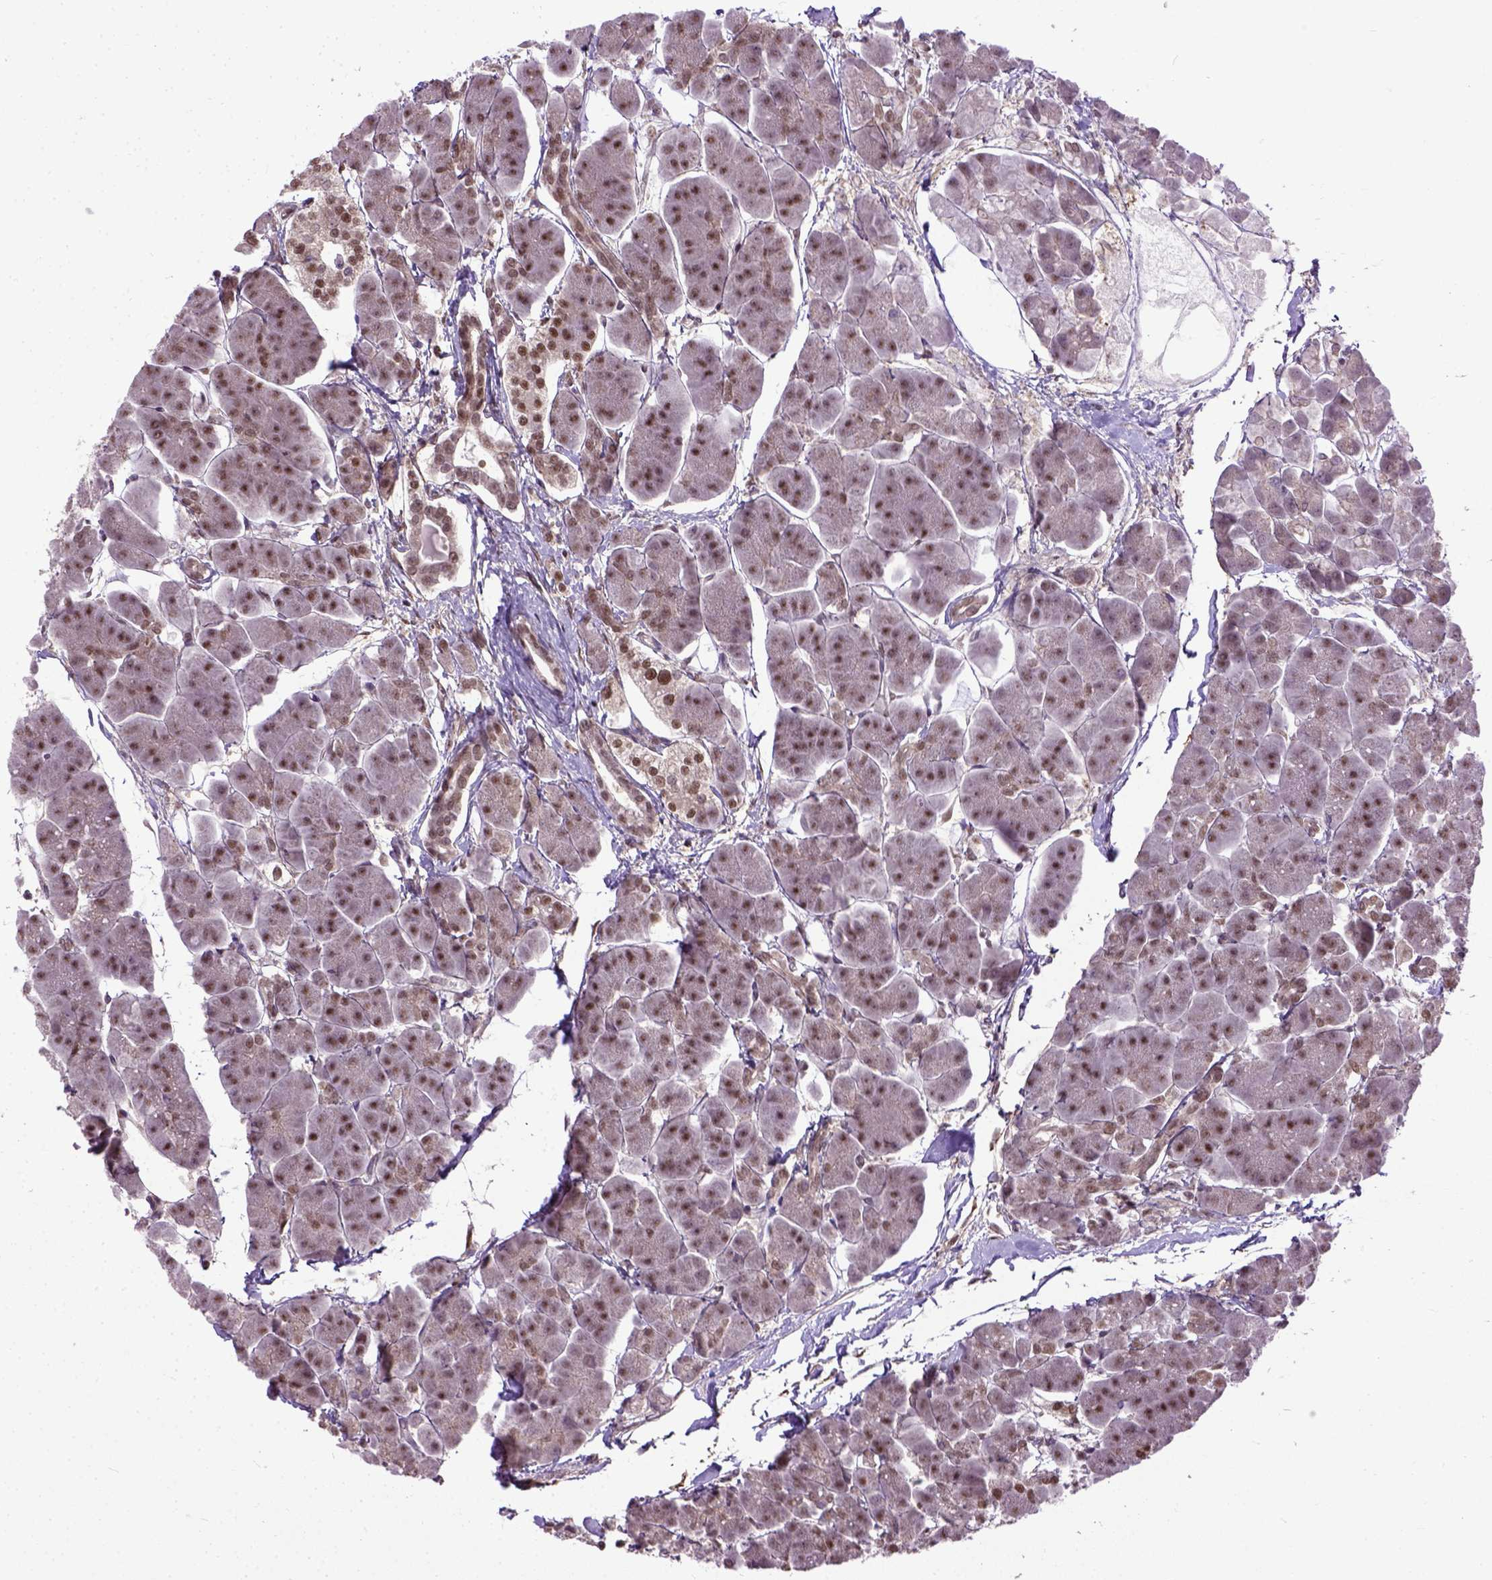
{"staining": {"intensity": "strong", "quantity": ">75%", "location": "nuclear"}, "tissue": "pancreas", "cell_type": "Exocrine glandular cells", "image_type": "normal", "snomed": [{"axis": "morphology", "description": "Normal tissue, NOS"}, {"axis": "topography", "description": "Adipose tissue"}, {"axis": "topography", "description": "Pancreas"}, {"axis": "topography", "description": "Peripheral nerve tissue"}], "caption": "This is a histology image of IHC staining of normal pancreas, which shows strong positivity in the nuclear of exocrine glandular cells.", "gene": "UBA3", "patient": {"sex": "female", "age": 58}}